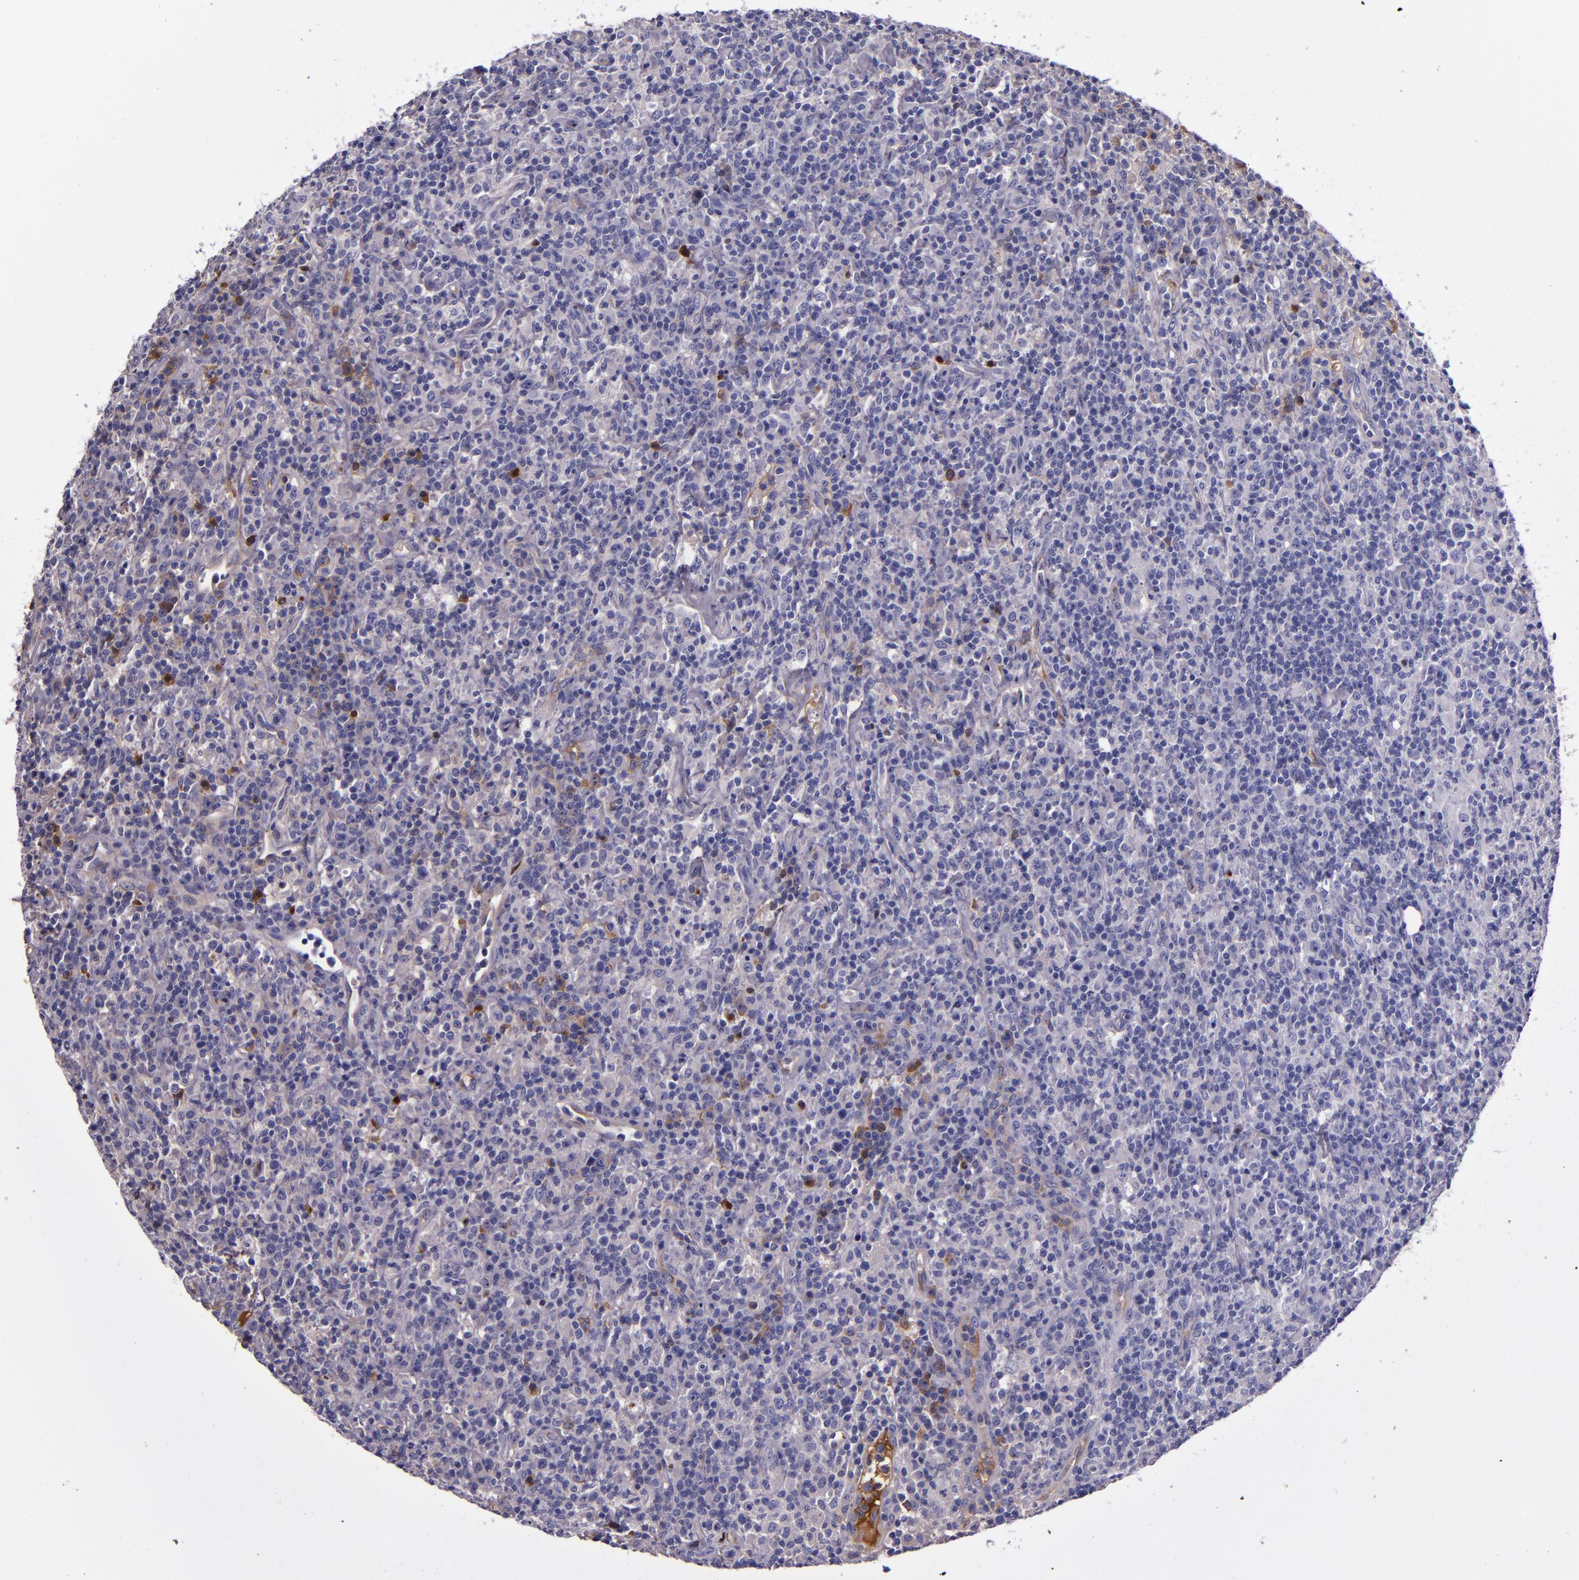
{"staining": {"intensity": "negative", "quantity": "none", "location": "none"}, "tissue": "lymphoma", "cell_type": "Tumor cells", "image_type": "cancer", "snomed": [{"axis": "morphology", "description": "Hodgkin's disease, NOS"}, {"axis": "topography", "description": "Lymph node"}], "caption": "Immunohistochemistry (IHC) image of neoplastic tissue: human Hodgkin's disease stained with DAB (3,3'-diaminobenzidine) exhibits no significant protein positivity in tumor cells.", "gene": "CLEC3B", "patient": {"sex": "male", "age": 65}}